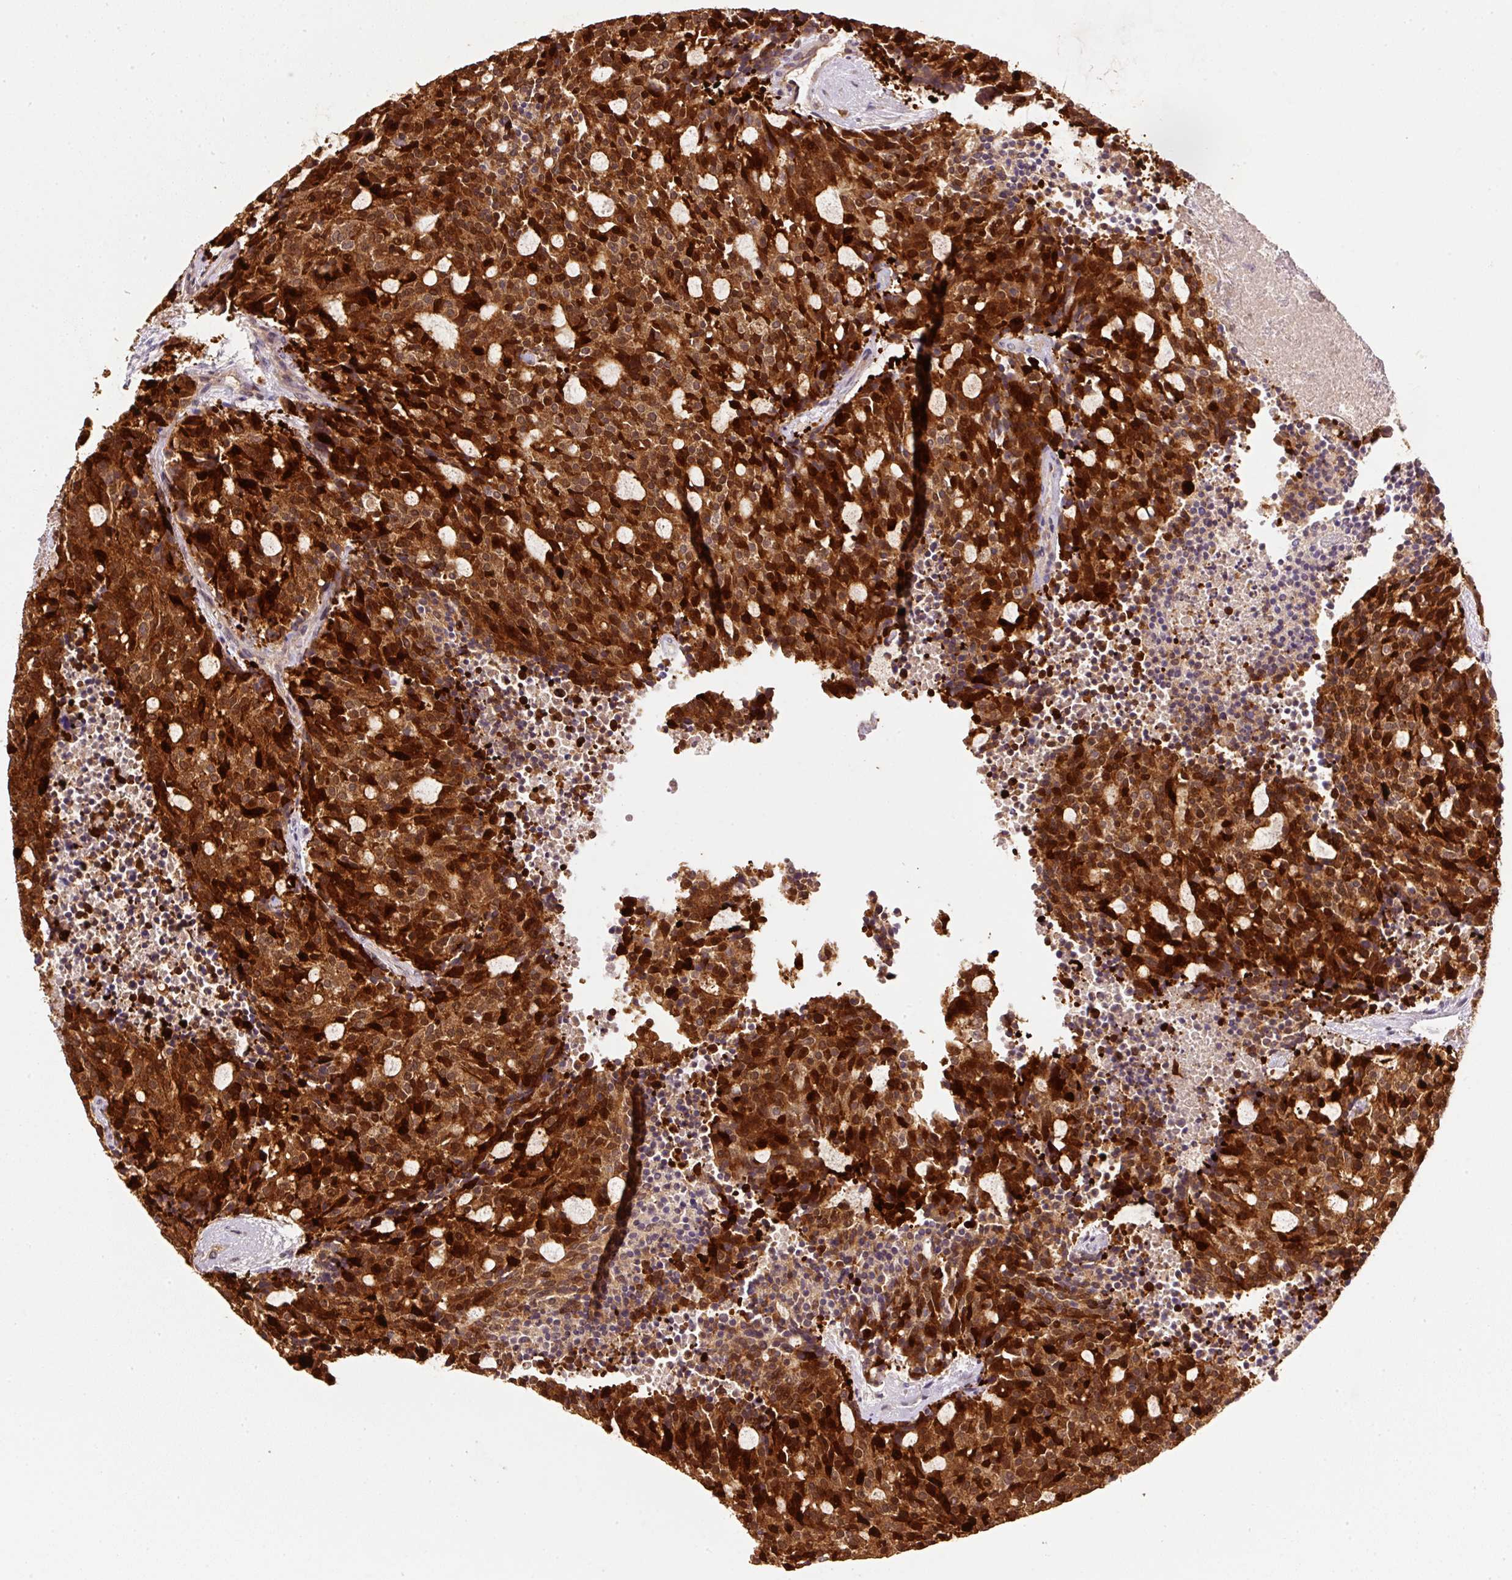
{"staining": {"intensity": "strong", "quantity": ">75%", "location": "cytoplasmic/membranous,nuclear"}, "tissue": "carcinoid", "cell_type": "Tumor cells", "image_type": "cancer", "snomed": [{"axis": "morphology", "description": "Carcinoid, malignant, NOS"}, {"axis": "topography", "description": "Pancreas"}], "caption": "Protein staining of carcinoid tissue displays strong cytoplasmic/membranous and nuclear staining in approximately >75% of tumor cells.", "gene": "HERC2", "patient": {"sex": "female", "age": 54}}